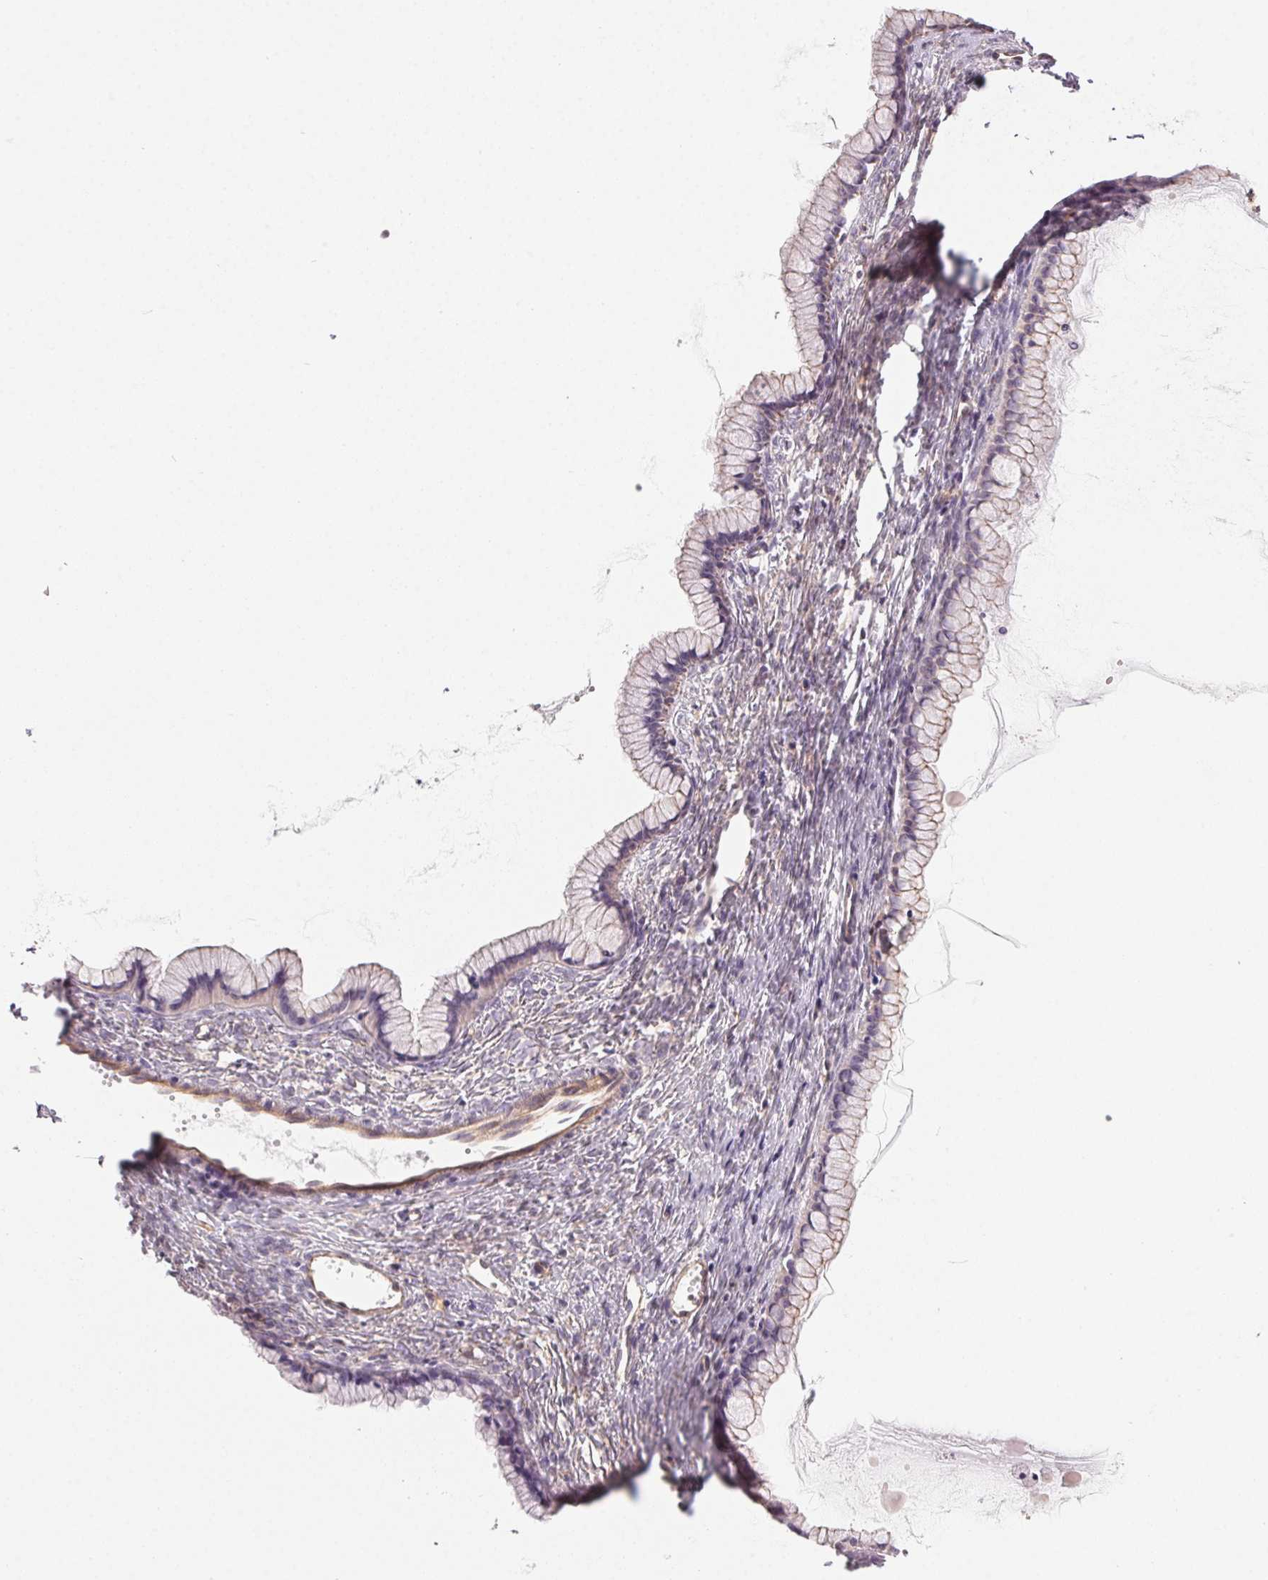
{"staining": {"intensity": "negative", "quantity": "none", "location": "none"}, "tissue": "ovarian cancer", "cell_type": "Tumor cells", "image_type": "cancer", "snomed": [{"axis": "morphology", "description": "Cystadenocarcinoma, mucinous, NOS"}, {"axis": "topography", "description": "Ovary"}], "caption": "Tumor cells are negative for brown protein staining in ovarian cancer.", "gene": "PLA2G4F", "patient": {"sex": "female", "age": 41}}